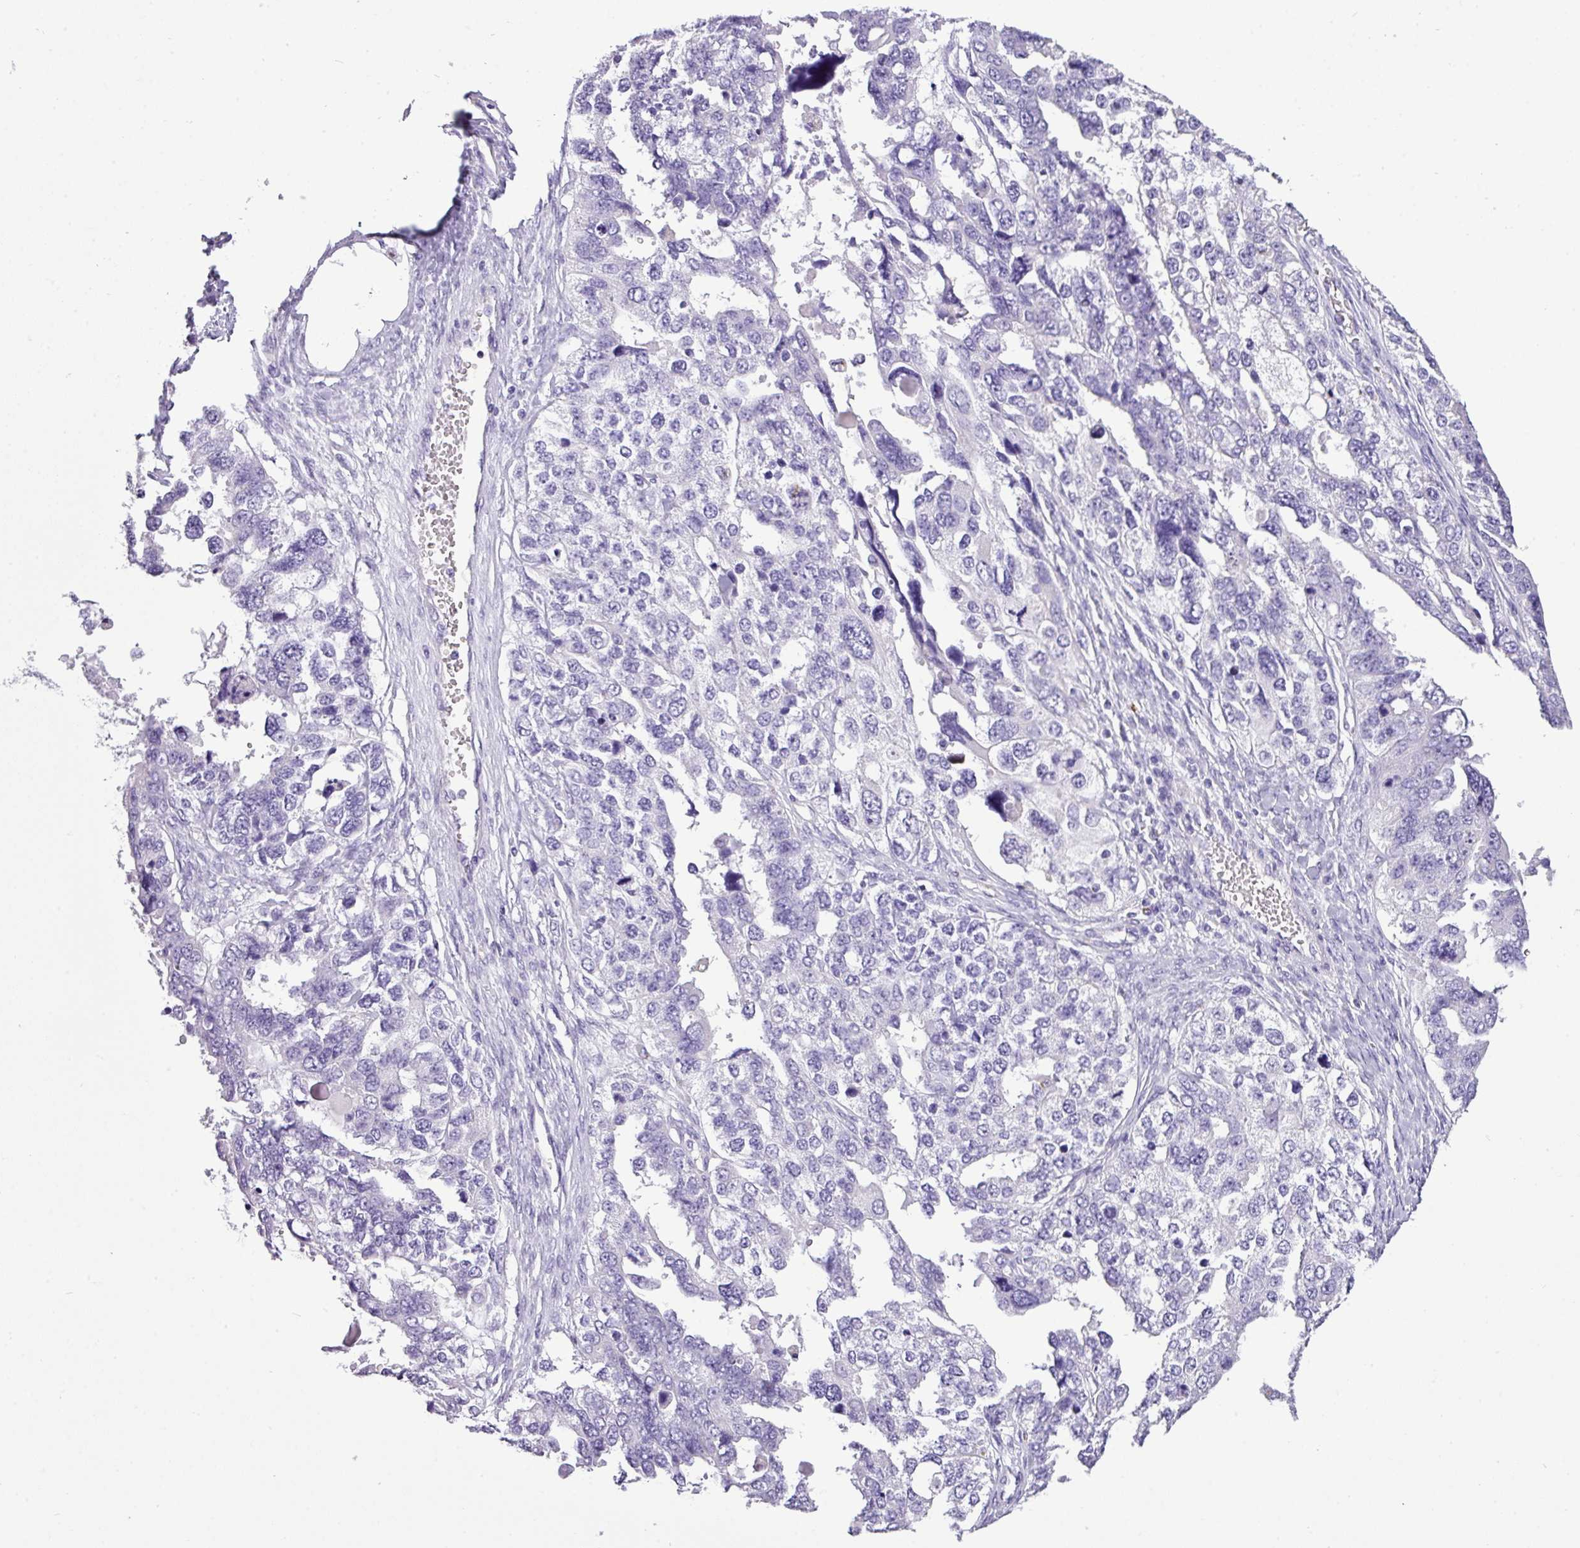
{"staining": {"intensity": "negative", "quantity": "none", "location": "none"}, "tissue": "ovarian cancer", "cell_type": "Tumor cells", "image_type": "cancer", "snomed": [{"axis": "morphology", "description": "Cystadenocarcinoma, serous, NOS"}, {"axis": "topography", "description": "Ovary"}], "caption": "Human ovarian serous cystadenocarcinoma stained for a protein using immunohistochemistry demonstrates no staining in tumor cells.", "gene": "FAM43A", "patient": {"sex": "female", "age": 76}}